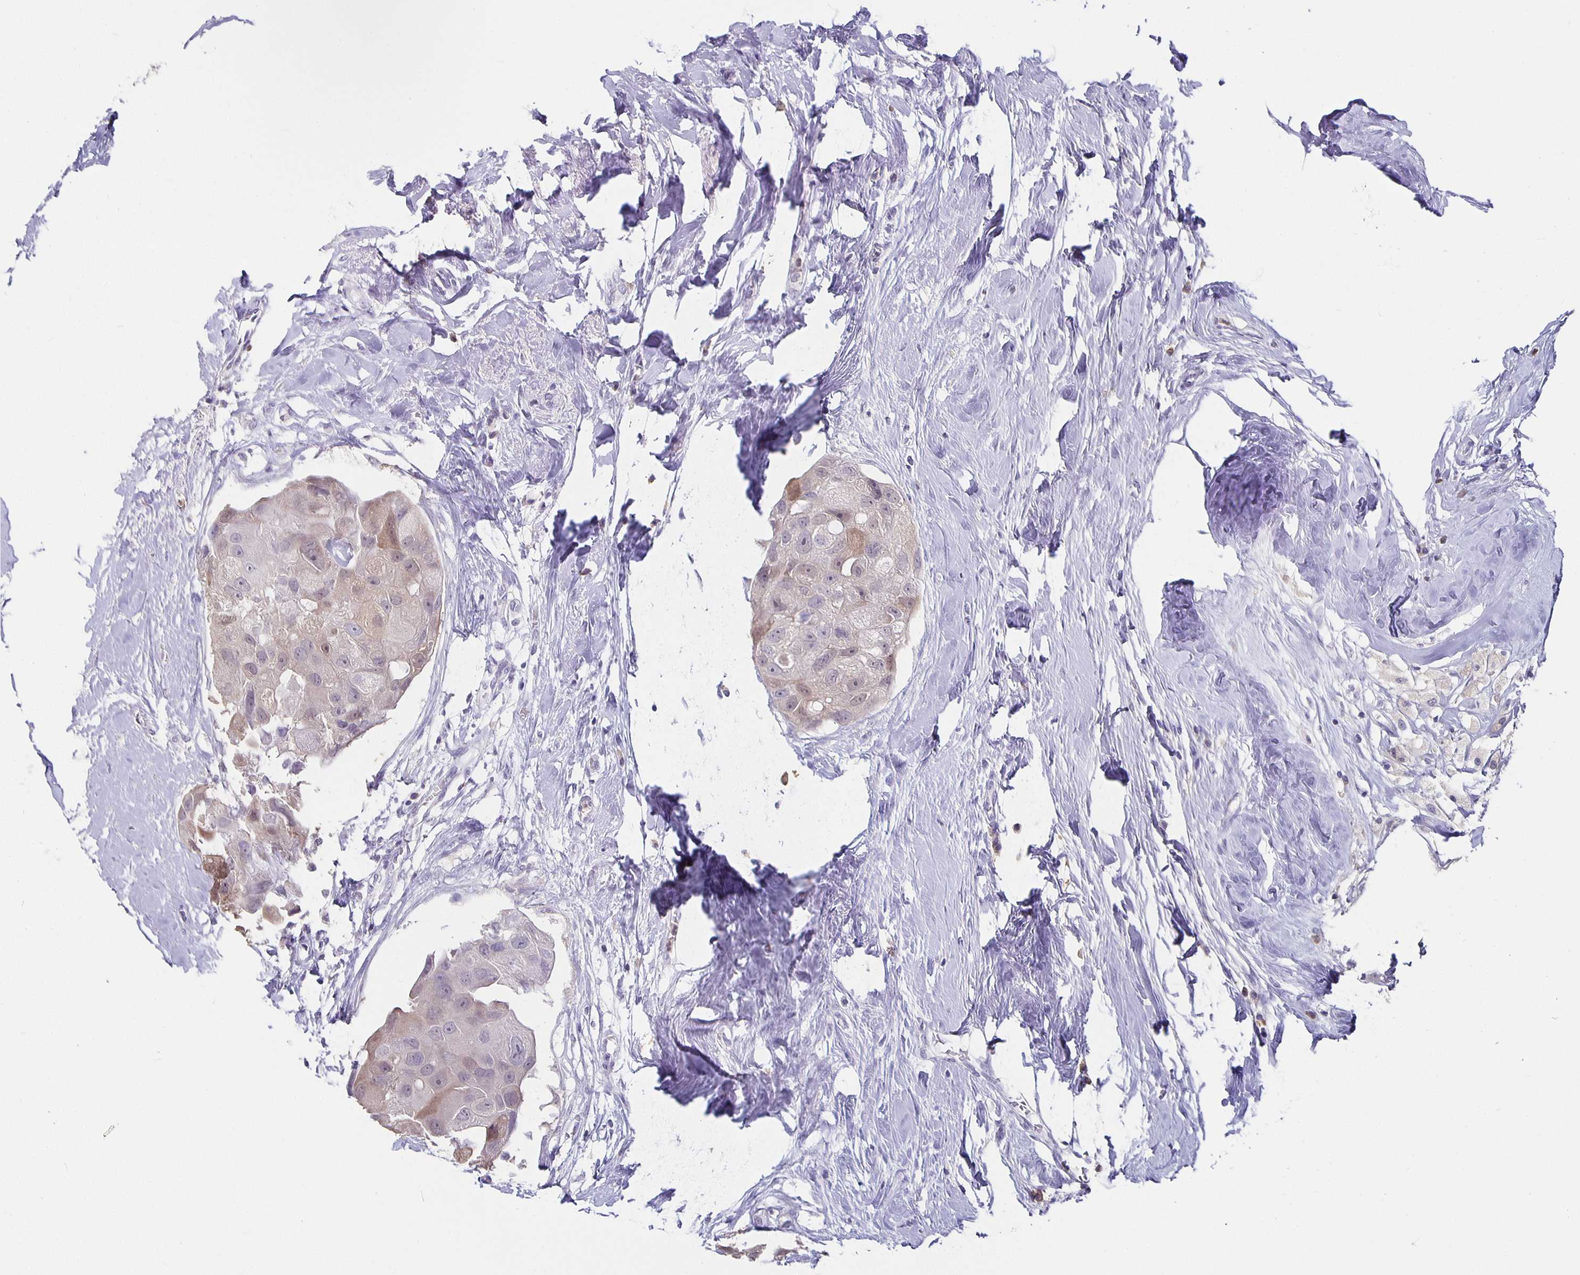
{"staining": {"intensity": "weak", "quantity": "<25%", "location": "cytoplasmic/membranous"}, "tissue": "breast cancer", "cell_type": "Tumor cells", "image_type": "cancer", "snomed": [{"axis": "morphology", "description": "Duct carcinoma"}, {"axis": "topography", "description": "Breast"}], "caption": "A high-resolution image shows immunohistochemistry (IHC) staining of intraductal carcinoma (breast), which displays no significant staining in tumor cells.", "gene": "GPX4", "patient": {"sex": "female", "age": 43}}